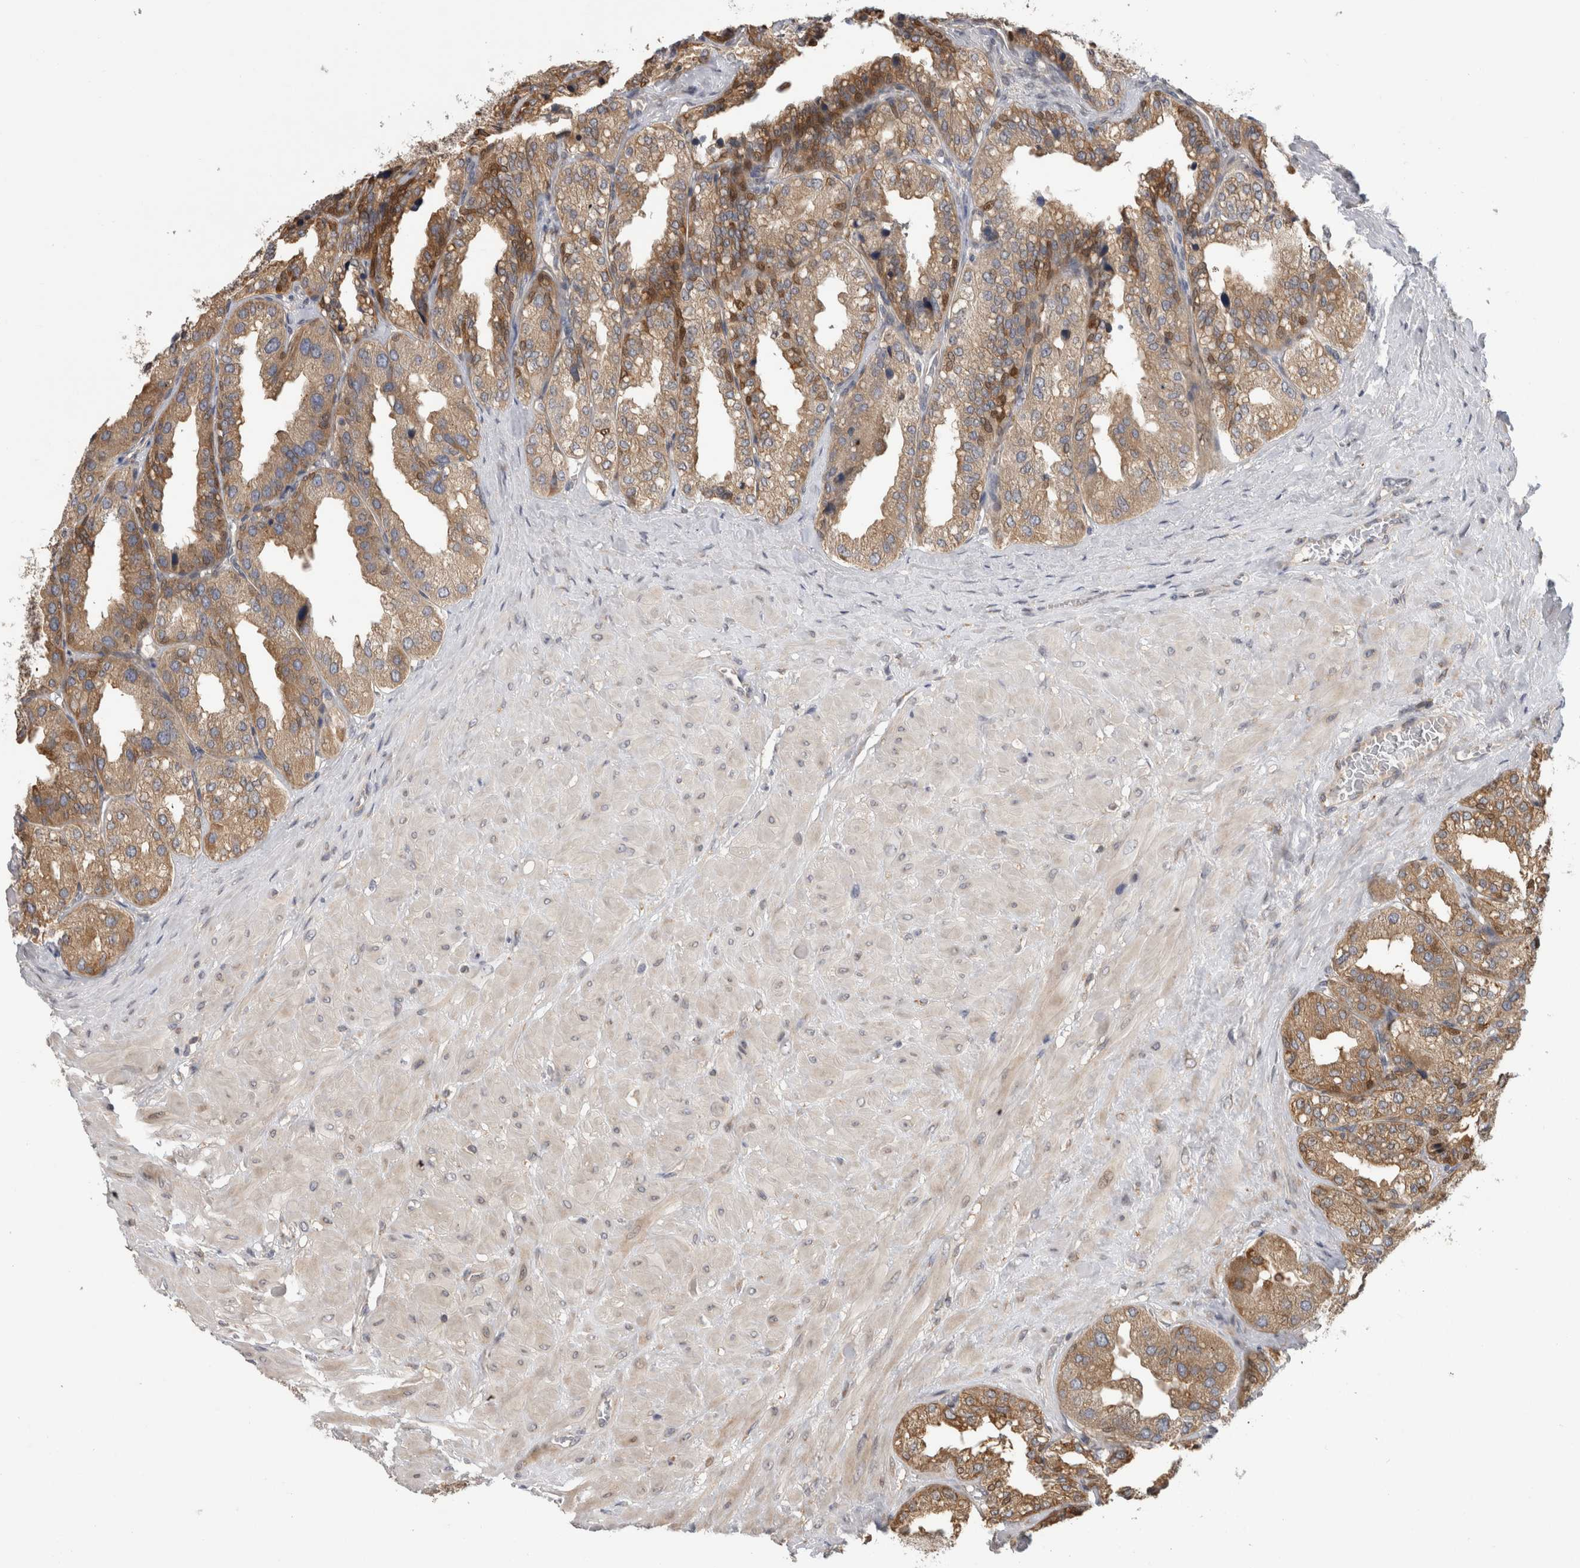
{"staining": {"intensity": "moderate", "quantity": ">75%", "location": "cytoplasmic/membranous"}, "tissue": "seminal vesicle", "cell_type": "Glandular cells", "image_type": "normal", "snomed": [{"axis": "morphology", "description": "Normal tissue, NOS"}, {"axis": "topography", "description": "Prostate"}, {"axis": "topography", "description": "Seminal veicle"}], "caption": "High-power microscopy captured an immunohistochemistry histopathology image of normal seminal vesicle, revealing moderate cytoplasmic/membranous staining in about >75% of glandular cells. (Stains: DAB in brown, nuclei in blue, Microscopy: brightfield microscopy at high magnification).", "gene": "PARP6", "patient": {"sex": "male", "age": 51}}